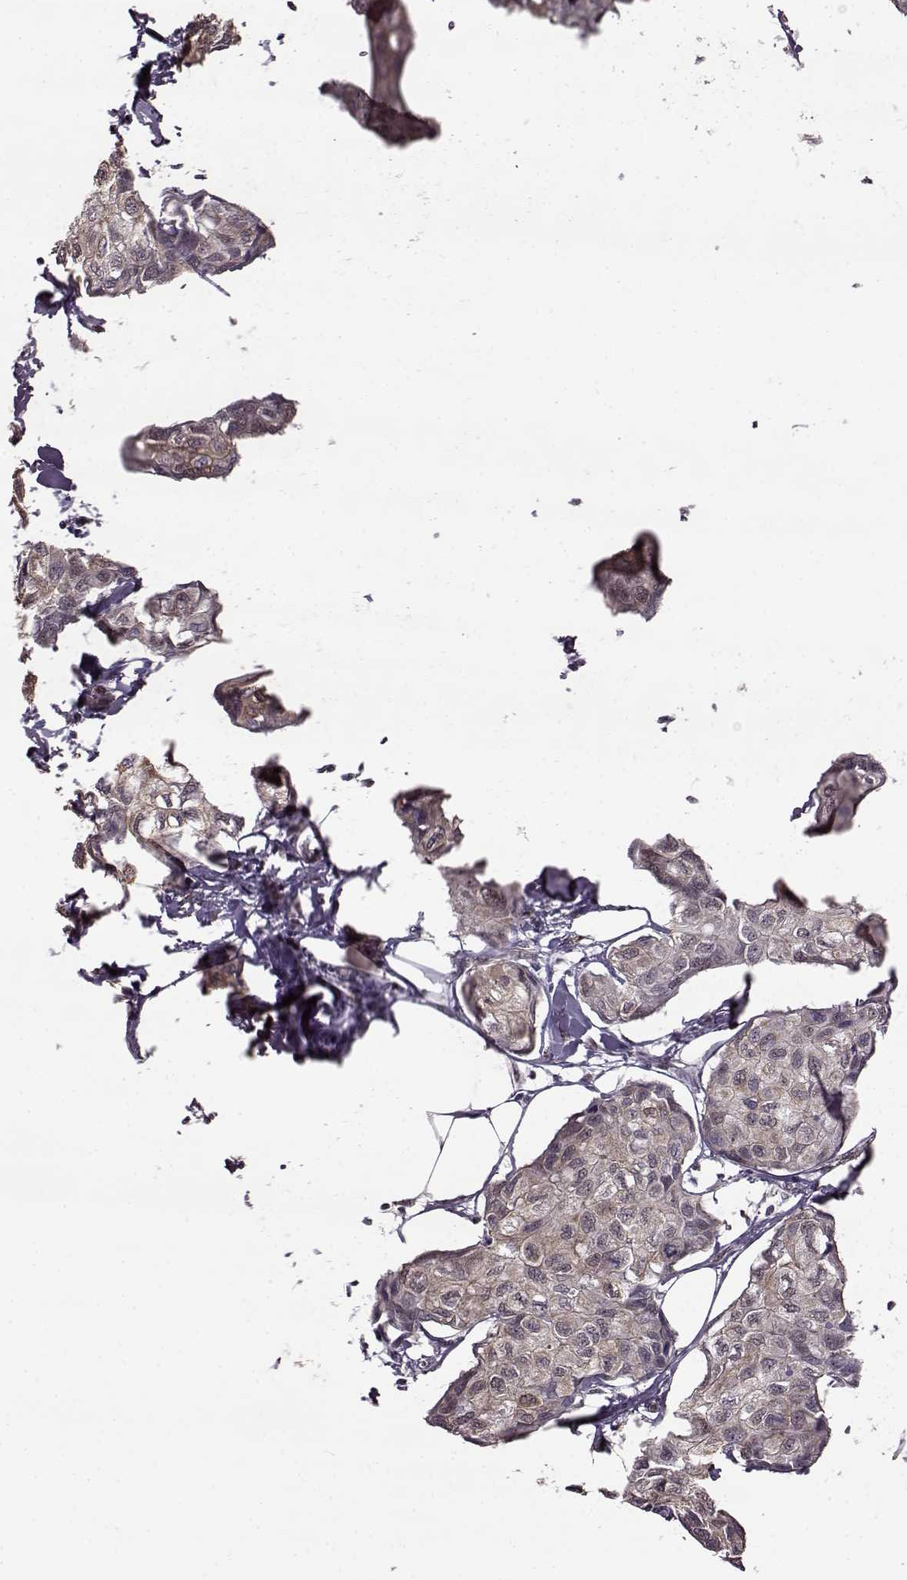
{"staining": {"intensity": "weak", "quantity": ">75%", "location": "cytoplasmic/membranous"}, "tissue": "breast cancer", "cell_type": "Tumor cells", "image_type": "cancer", "snomed": [{"axis": "morphology", "description": "Duct carcinoma"}, {"axis": "topography", "description": "Breast"}], "caption": "Weak cytoplasmic/membranous protein staining is appreciated in approximately >75% of tumor cells in breast invasive ductal carcinoma.", "gene": "FTO", "patient": {"sex": "female", "age": 80}}